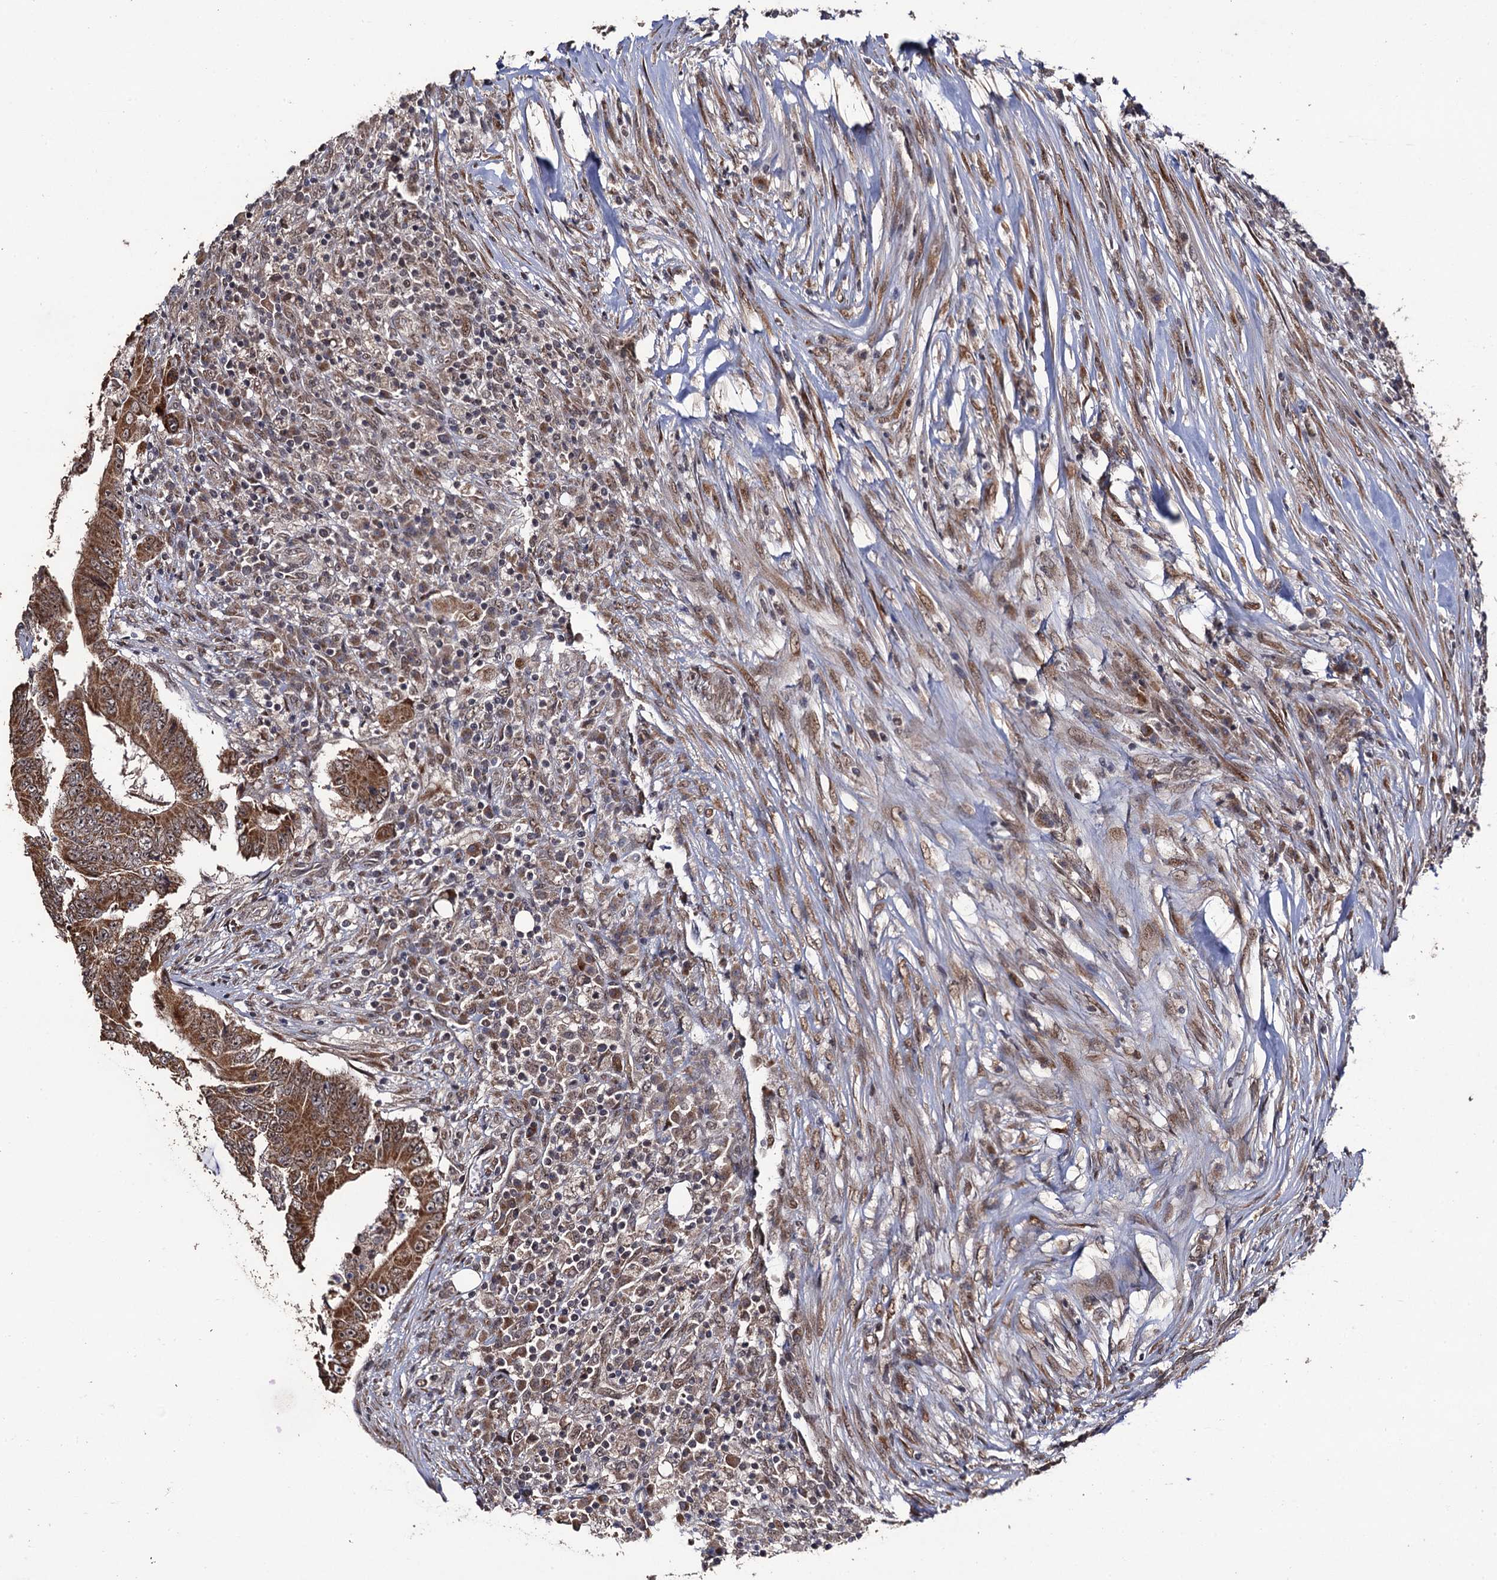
{"staining": {"intensity": "moderate", "quantity": ">75%", "location": "cytoplasmic/membranous"}, "tissue": "colorectal cancer", "cell_type": "Tumor cells", "image_type": "cancer", "snomed": [{"axis": "morphology", "description": "Adenocarcinoma, NOS"}, {"axis": "topography", "description": "Colon"}], "caption": "Brown immunohistochemical staining in colorectal cancer shows moderate cytoplasmic/membranous expression in about >75% of tumor cells.", "gene": "LRRC63", "patient": {"sex": "male", "age": 83}}